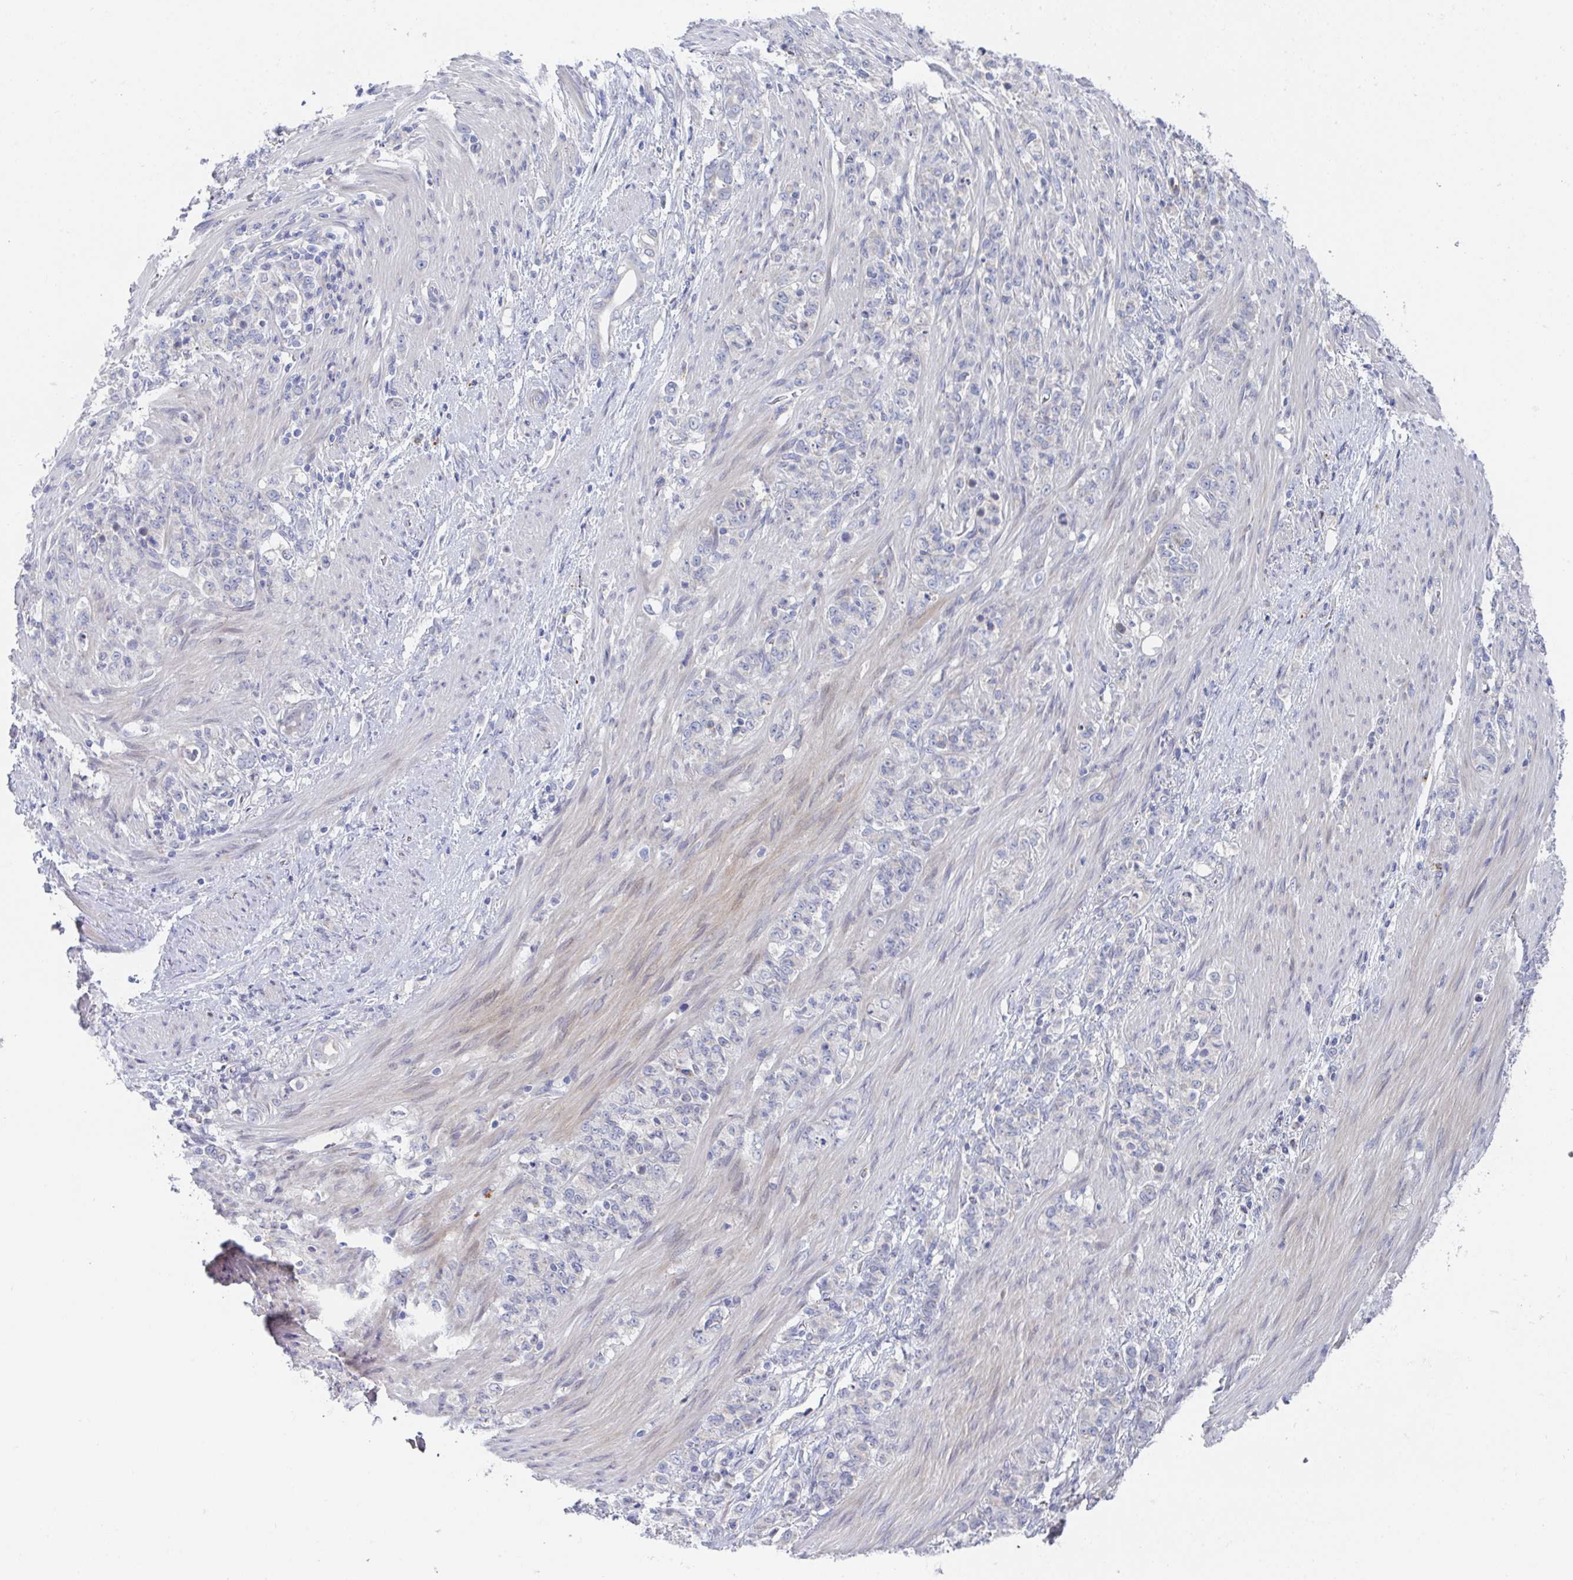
{"staining": {"intensity": "negative", "quantity": "none", "location": "none"}, "tissue": "stomach cancer", "cell_type": "Tumor cells", "image_type": "cancer", "snomed": [{"axis": "morphology", "description": "Adenocarcinoma, NOS"}, {"axis": "topography", "description": "Stomach"}], "caption": "DAB (3,3'-diaminobenzidine) immunohistochemical staining of stomach cancer shows no significant positivity in tumor cells.", "gene": "VWDE", "patient": {"sex": "female", "age": 79}}